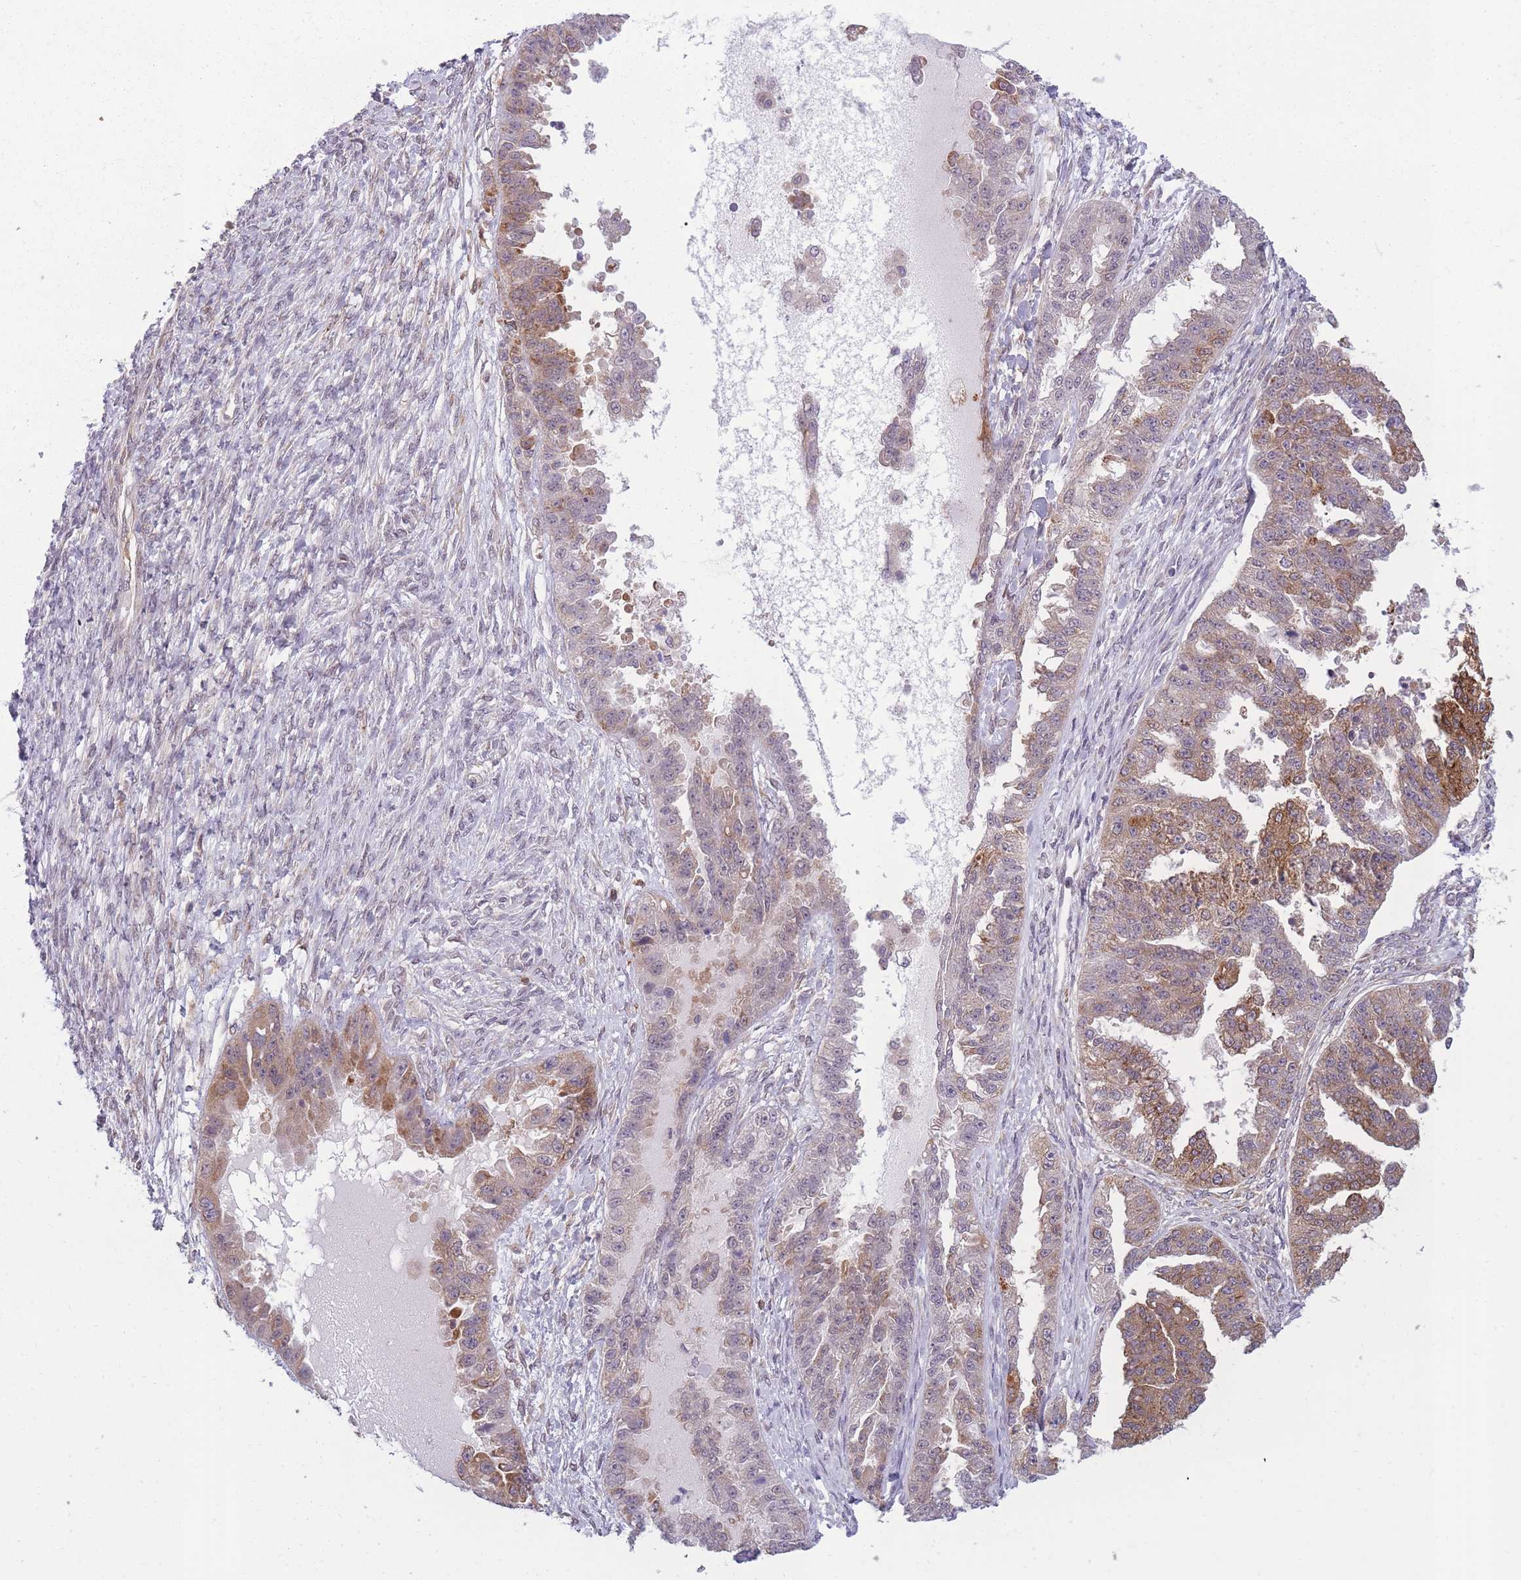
{"staining": {"intensity": "moderate", "quantity": "25%-75%", "location": "cytoplasmic/membranous"}, "tissue": "ovarian cancer", "cell_type": "Tumor cells", "image_type": "cancer", "snomed": [{"axis": "morphology", "description": "Cystadenocarcinoma, serous, NOS"}, {"axis": "topography", "description": "Ovary"}], "caption": "A photomicrograph of human ovarian cancer (serous cystadenocarcinoma) stained for a protein exhibits moderate cytoplasmic/membranous brown staining in tumor cells.", "gene": "TMEM121", "patient": {"sex": "female", "age": 58}}